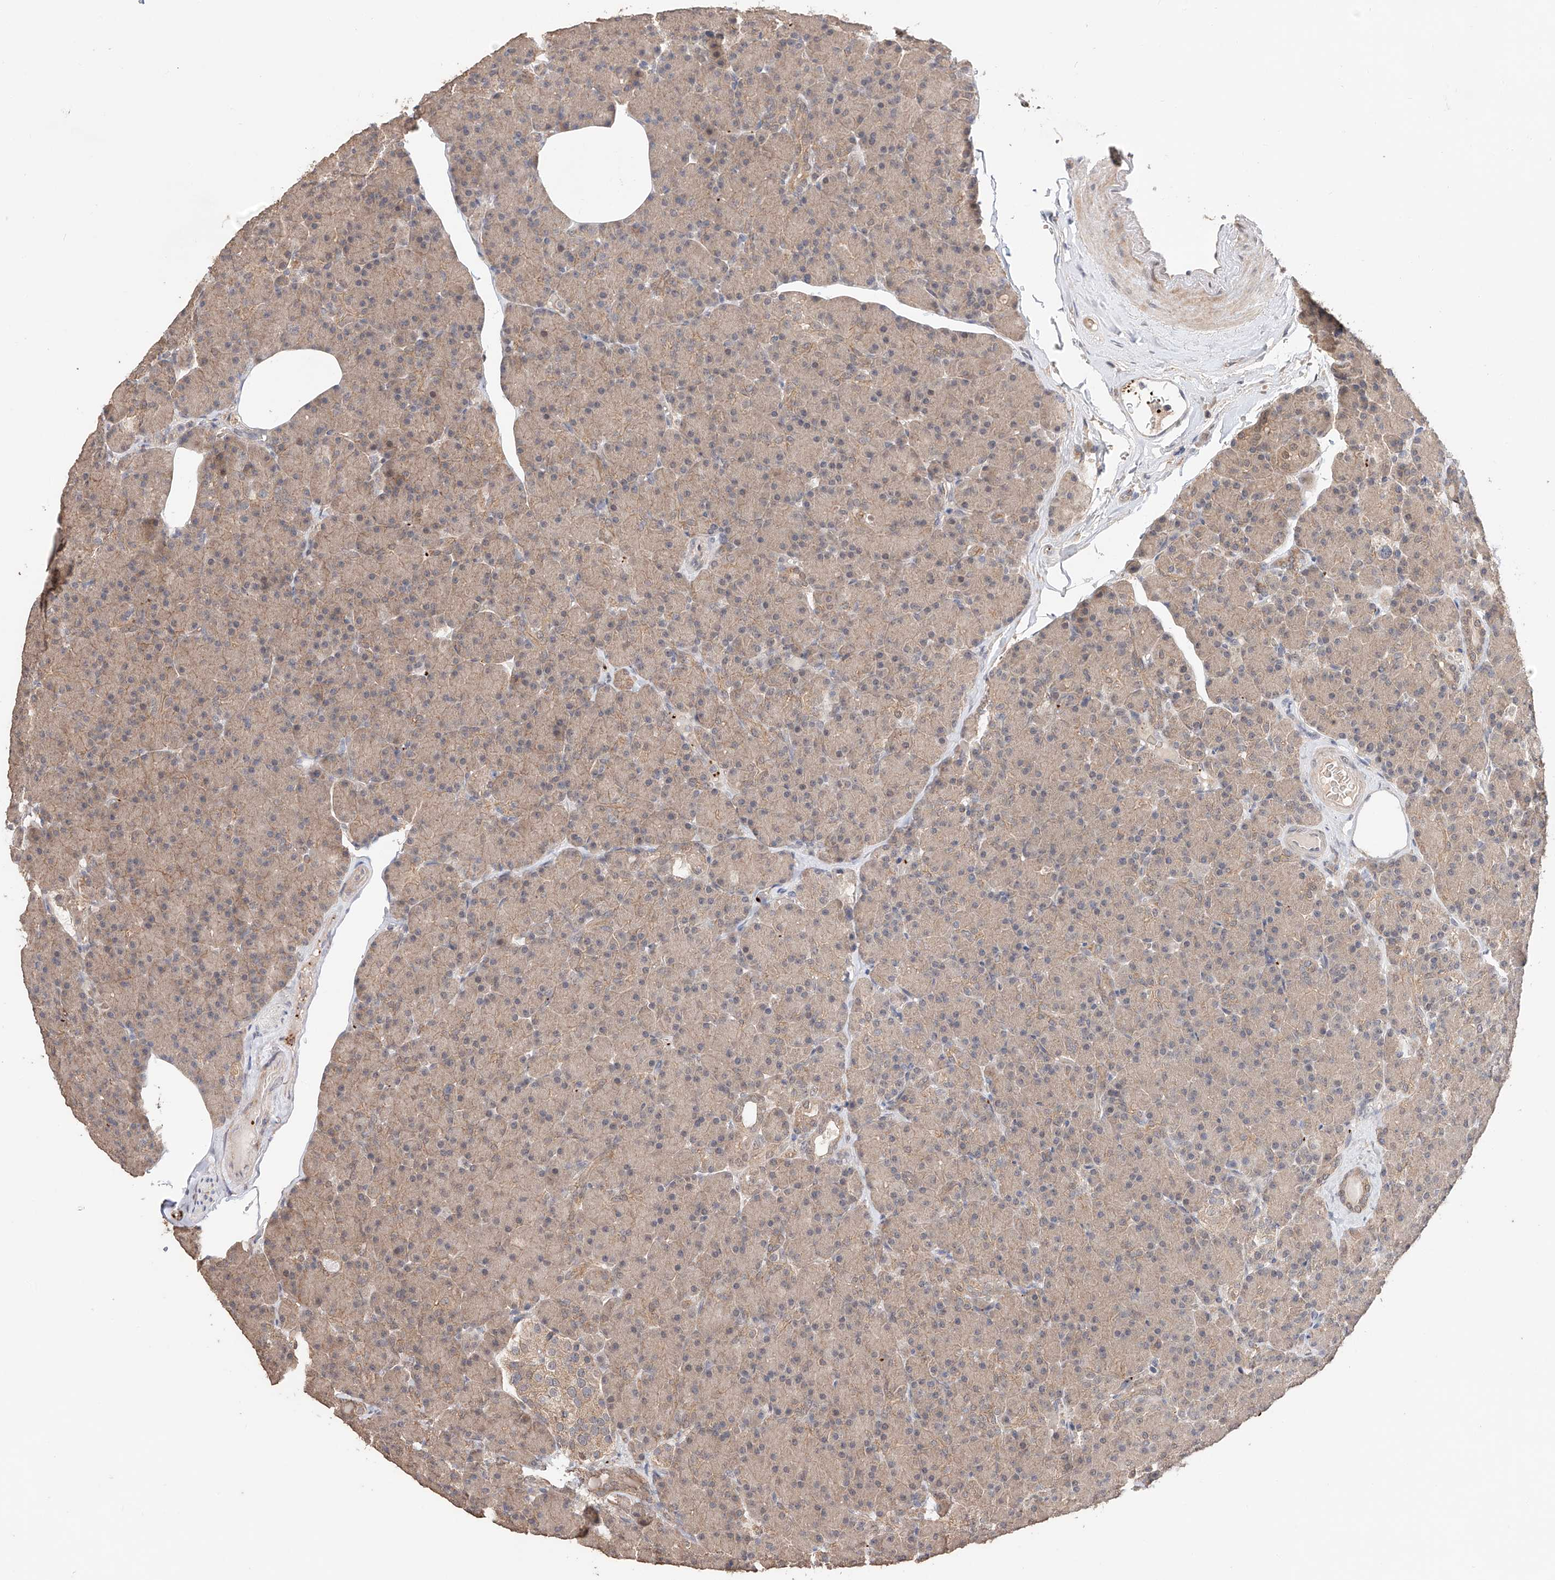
{"staining": {"intensity": "weak", "quantity": ">75%", "location": "cytoplasmic/membranous"}, "tissue": "pancreas", "cell_type": "Exocrine glandular cells", "image_type": "normal", "snomed": [{"axis": "morphology", "description": "Normal tissue, NOS"}, {"axis": "topography", "description": "Pancreas"}], "caption": "The immunohistochemical stain labels weak cytoplasmic/membranous positivity in exocrine glandular cells of unremarkable pancreas.", "gene": "ZFHX2", "patient": {"sex": "female", "age": 43}}